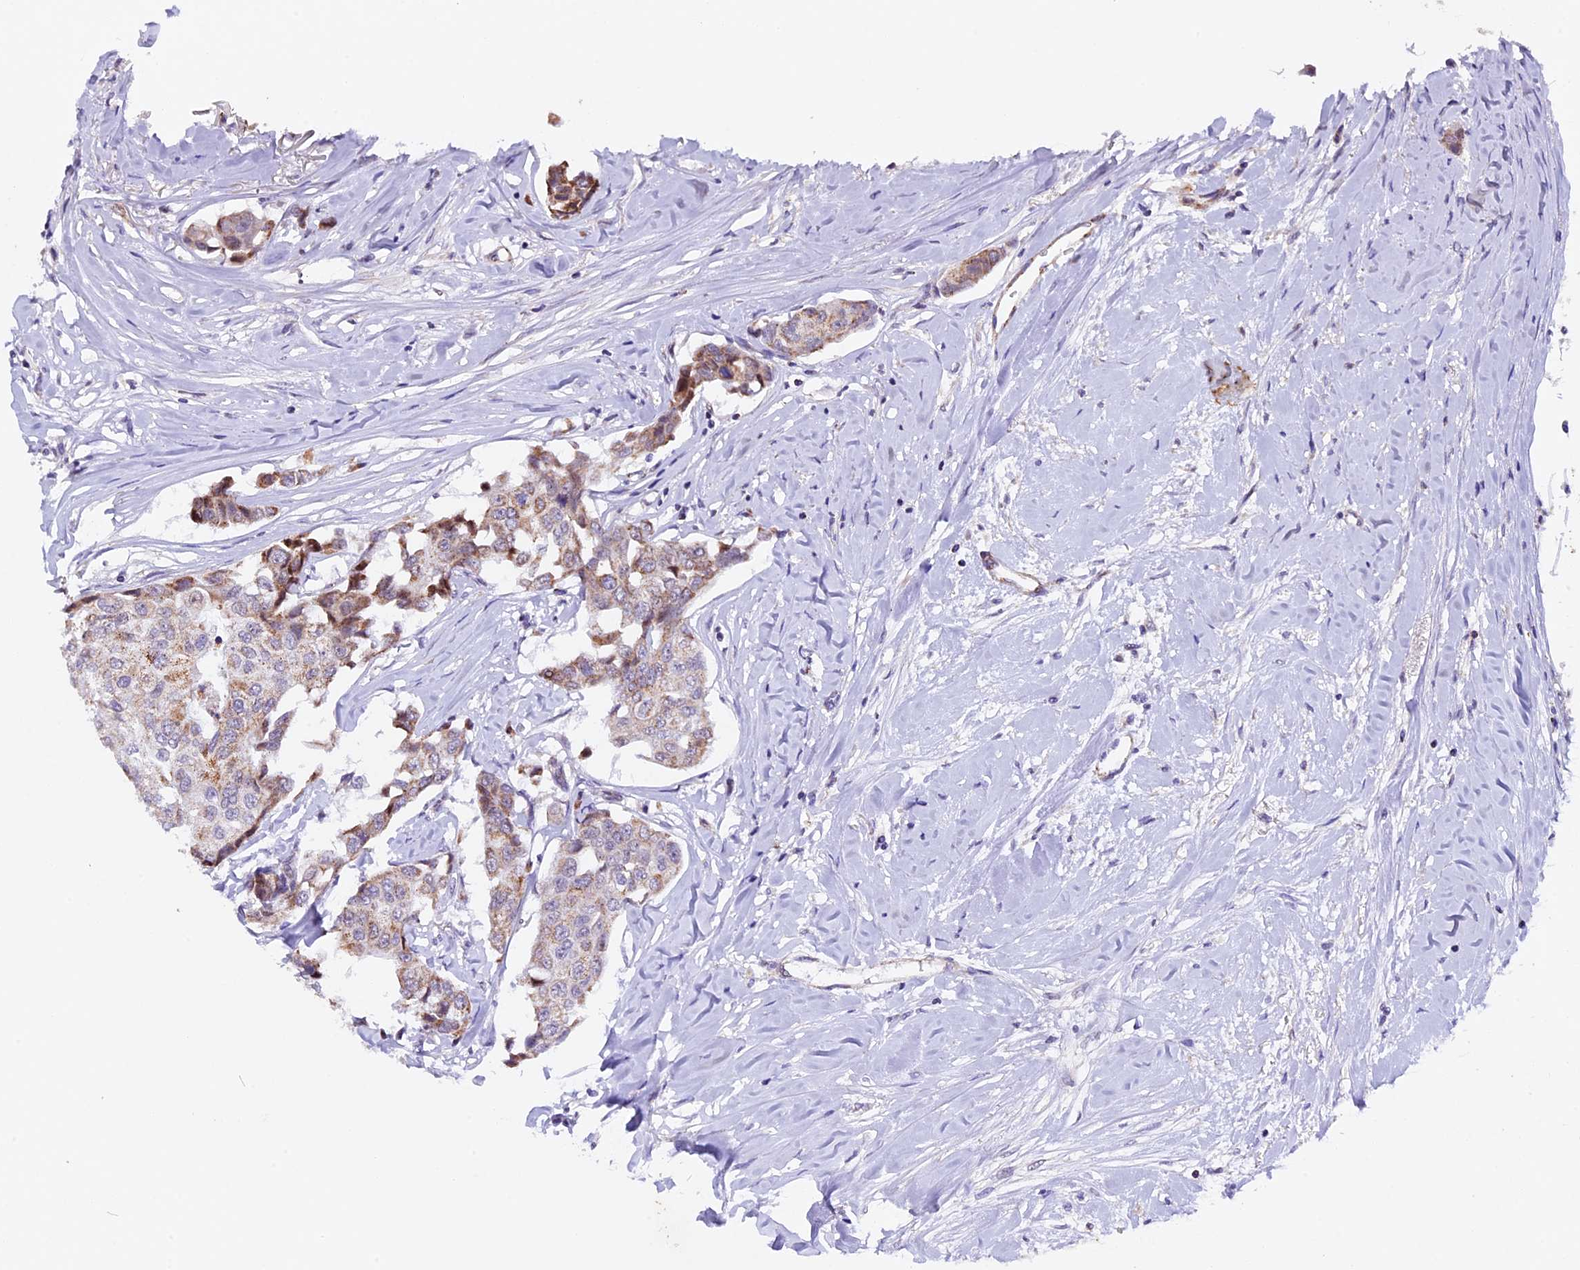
{"staining": {"intensity": "weak", "quantity": ">75%", "location": "cytoplasmic/membranous"}, "tissue": "breast cancer", "cell_type": "Tumor cells", "image_type": "cancer", "snomed": [{"axis": "morphology", "description": "Duct carcinoma"}, {"axis": "topography", "description": "Breast"}], "caption": "There is low levels of weak cytoplasmic/membranous expression in tumor cells of breast infiltrating ductal carcinoma, as demonstrated by immunohistochemical staining (brown color).", "gene": "TFAM", "patient": {"sex": "female", "age": 80}}